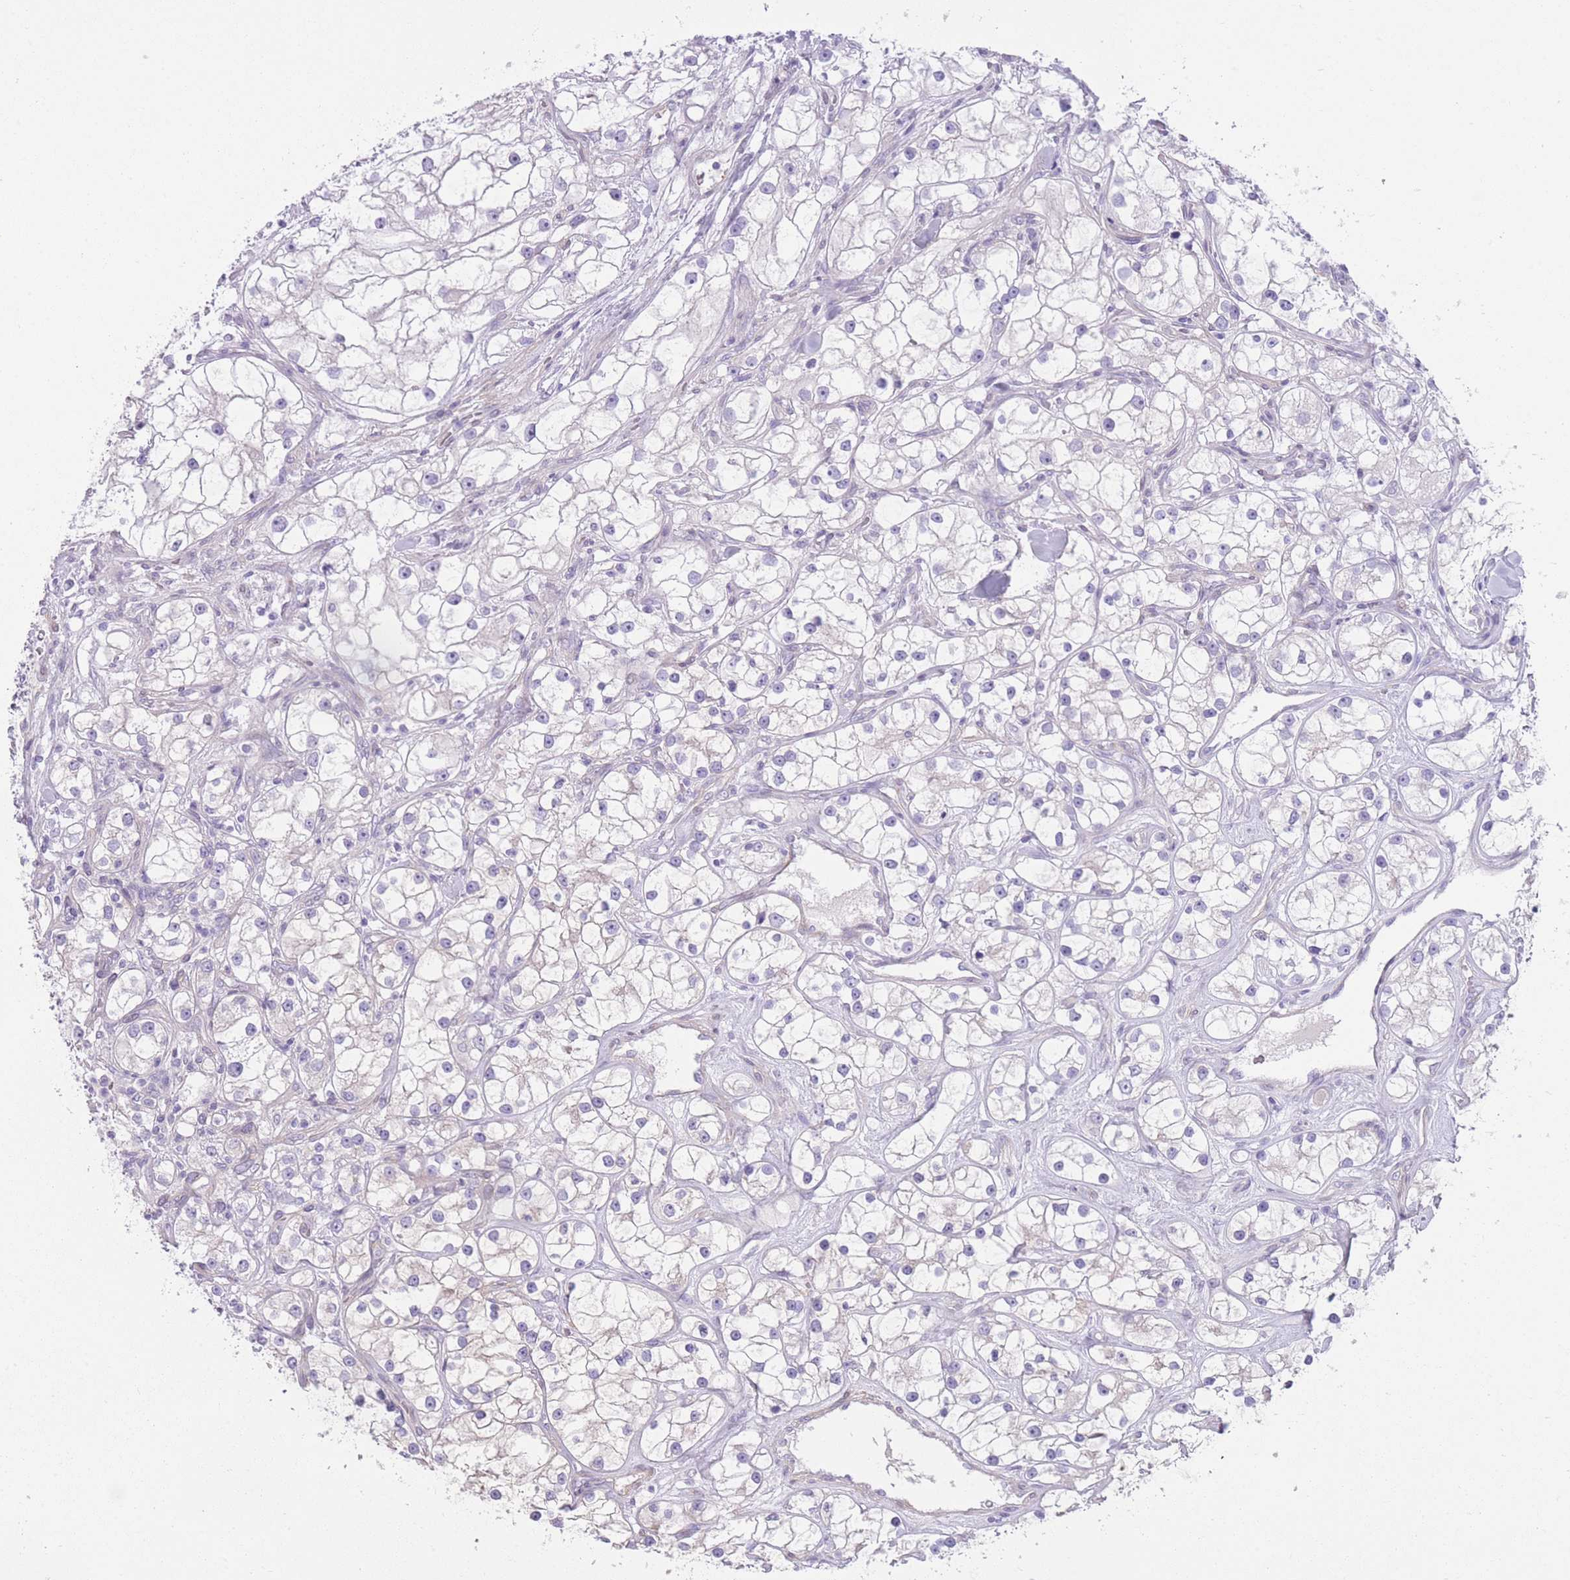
{"staining": {"intensity": "negative", "quantity": "none", "location": "none"}, "tissue": "renal cancer", "cell_type": "Tumor cells", "image_type": "cancer", "snomed": [{"axis": "morphology", "description": "Adenocarcinoma, NOS"}, {"axis": "topography", "description": "Kidney"}], "caption": "A histopathology image of renal cancer stained for a protein displays no brown staining in tumor cells.", "gene": "OR11H12", "patient": {"sex": "male", "age": 77}}